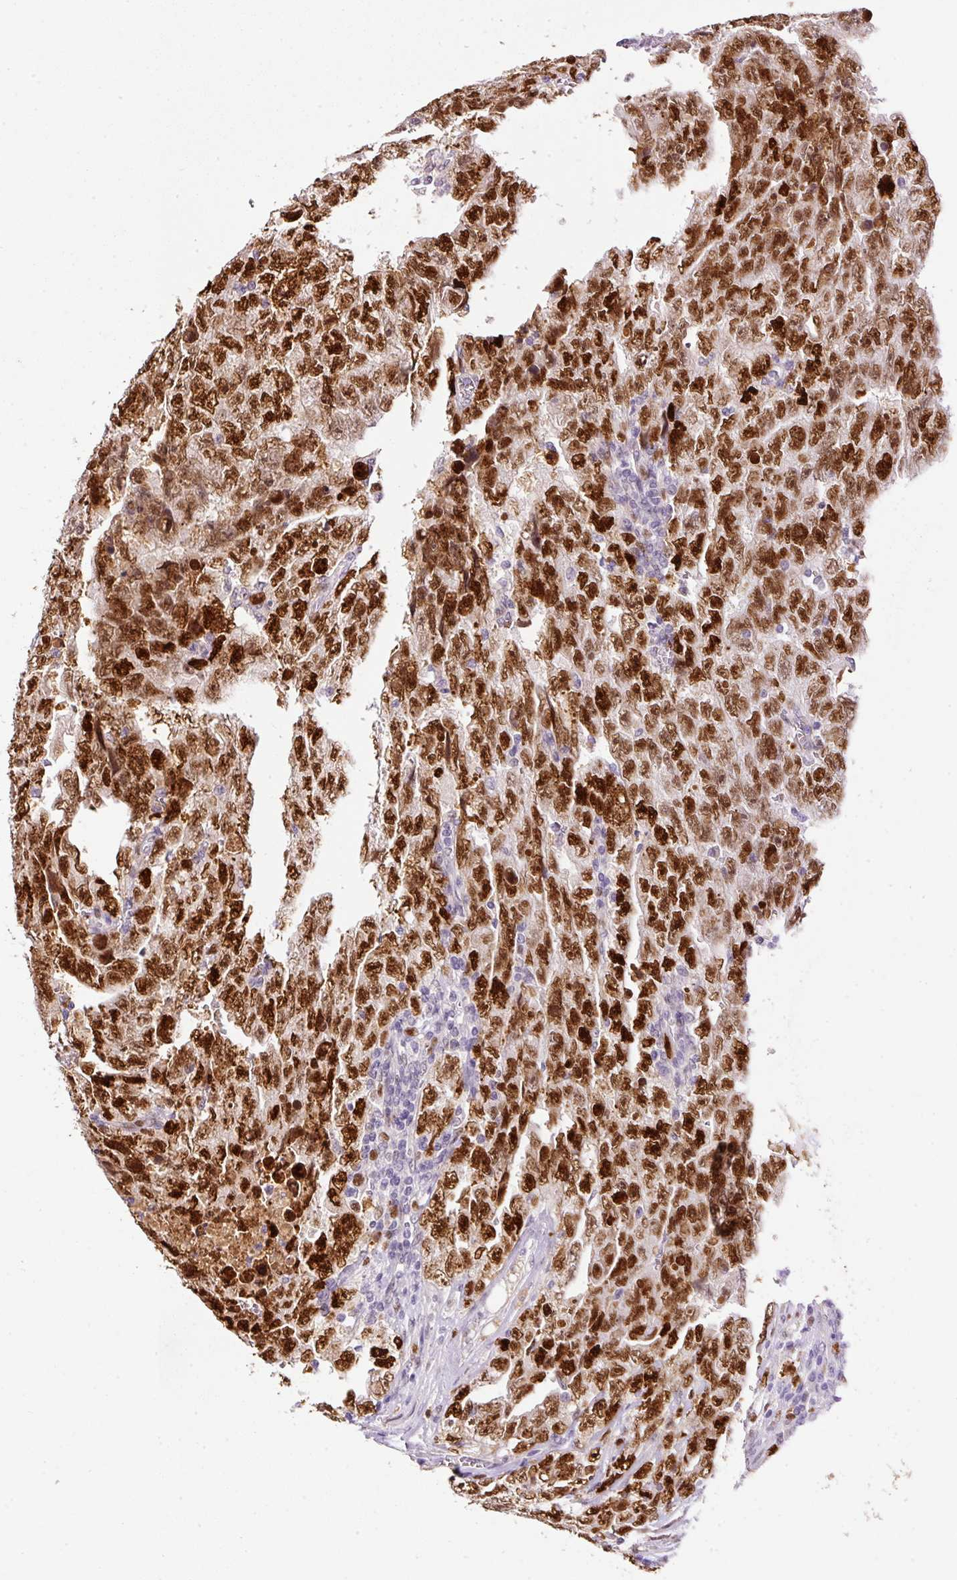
{"staining": {"intensity": "strong", "quantity": ">75%", "location": "nuclear"}, "tissue": "testis cancer", "cell_type": "Tumor cells", "image_type": "cancer", "snomed": [{"axis": "morphology", "description": "Carcinoma, Embryonal, NOS"}, {"axis": "topography", "description": "Testis"}], "caption": "Immunohistochemical staining of human embryonal carcinoma (testis) exhibits strong nuclear protein positivity in about >75% of tumor cells.", "gene": "KPNA2", "patient": {"sex": "male", "age": 28}}